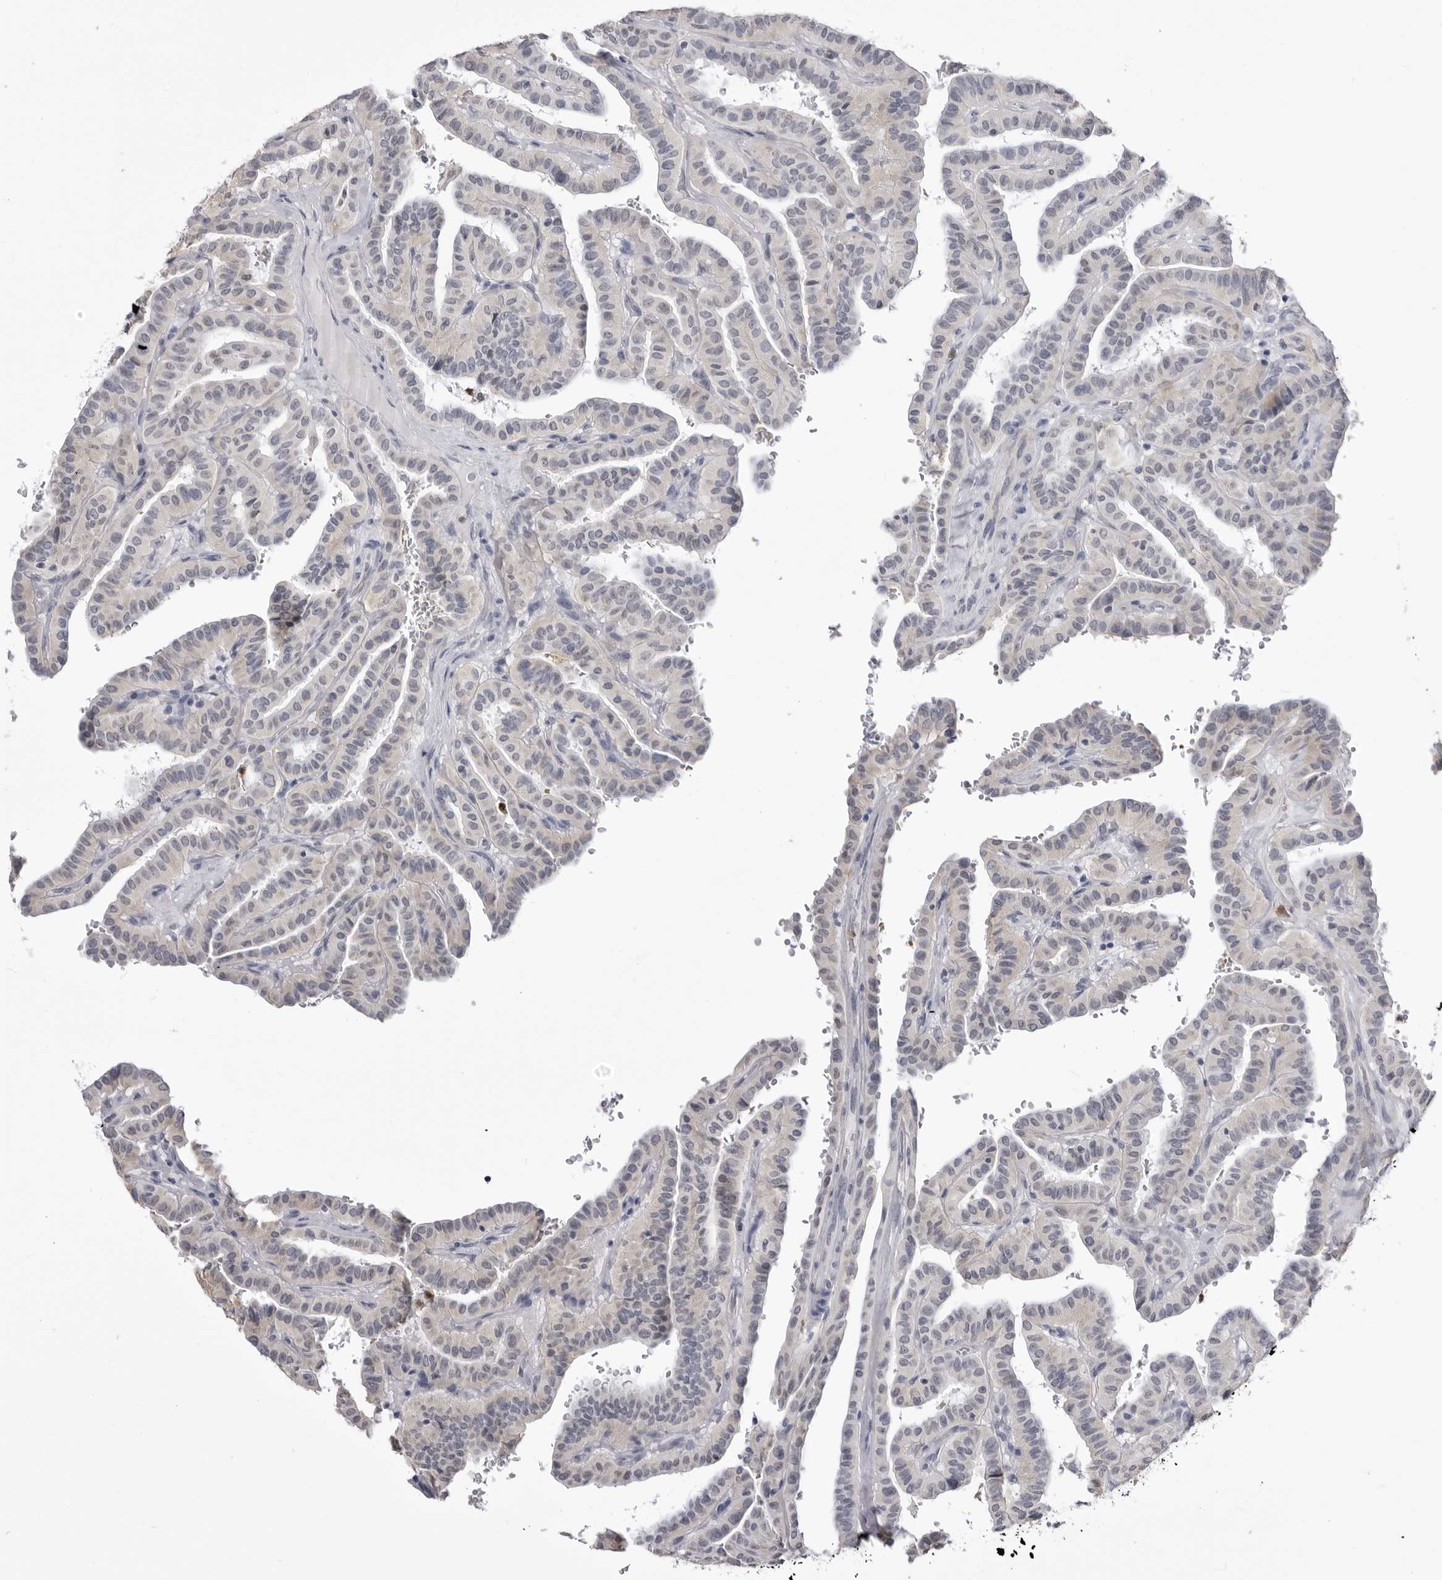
{"staining": {"intensity": "negative", "quantity": "none", "location": "none"}, "tissue": "thyroid cancer", "cell_type": "Tumor cells", "image_type": "cancer", "snomed": [{"axis": "morphology", "description": "Papillary adenocarcinoma, NOS"}, {"axis": "topography", "description": "Thyroid gland"}], "caption": "Immunohistochemistry (IHC) micrograph of neoplastic tissue: thyroid papillary adenocarcinoma stained with DAB (3,3'-diaminobenzidine) exhibits no significant protein expression in tumor cells.", "gene": "STAP2", "patient": {"sex": "male", "age": 77}}